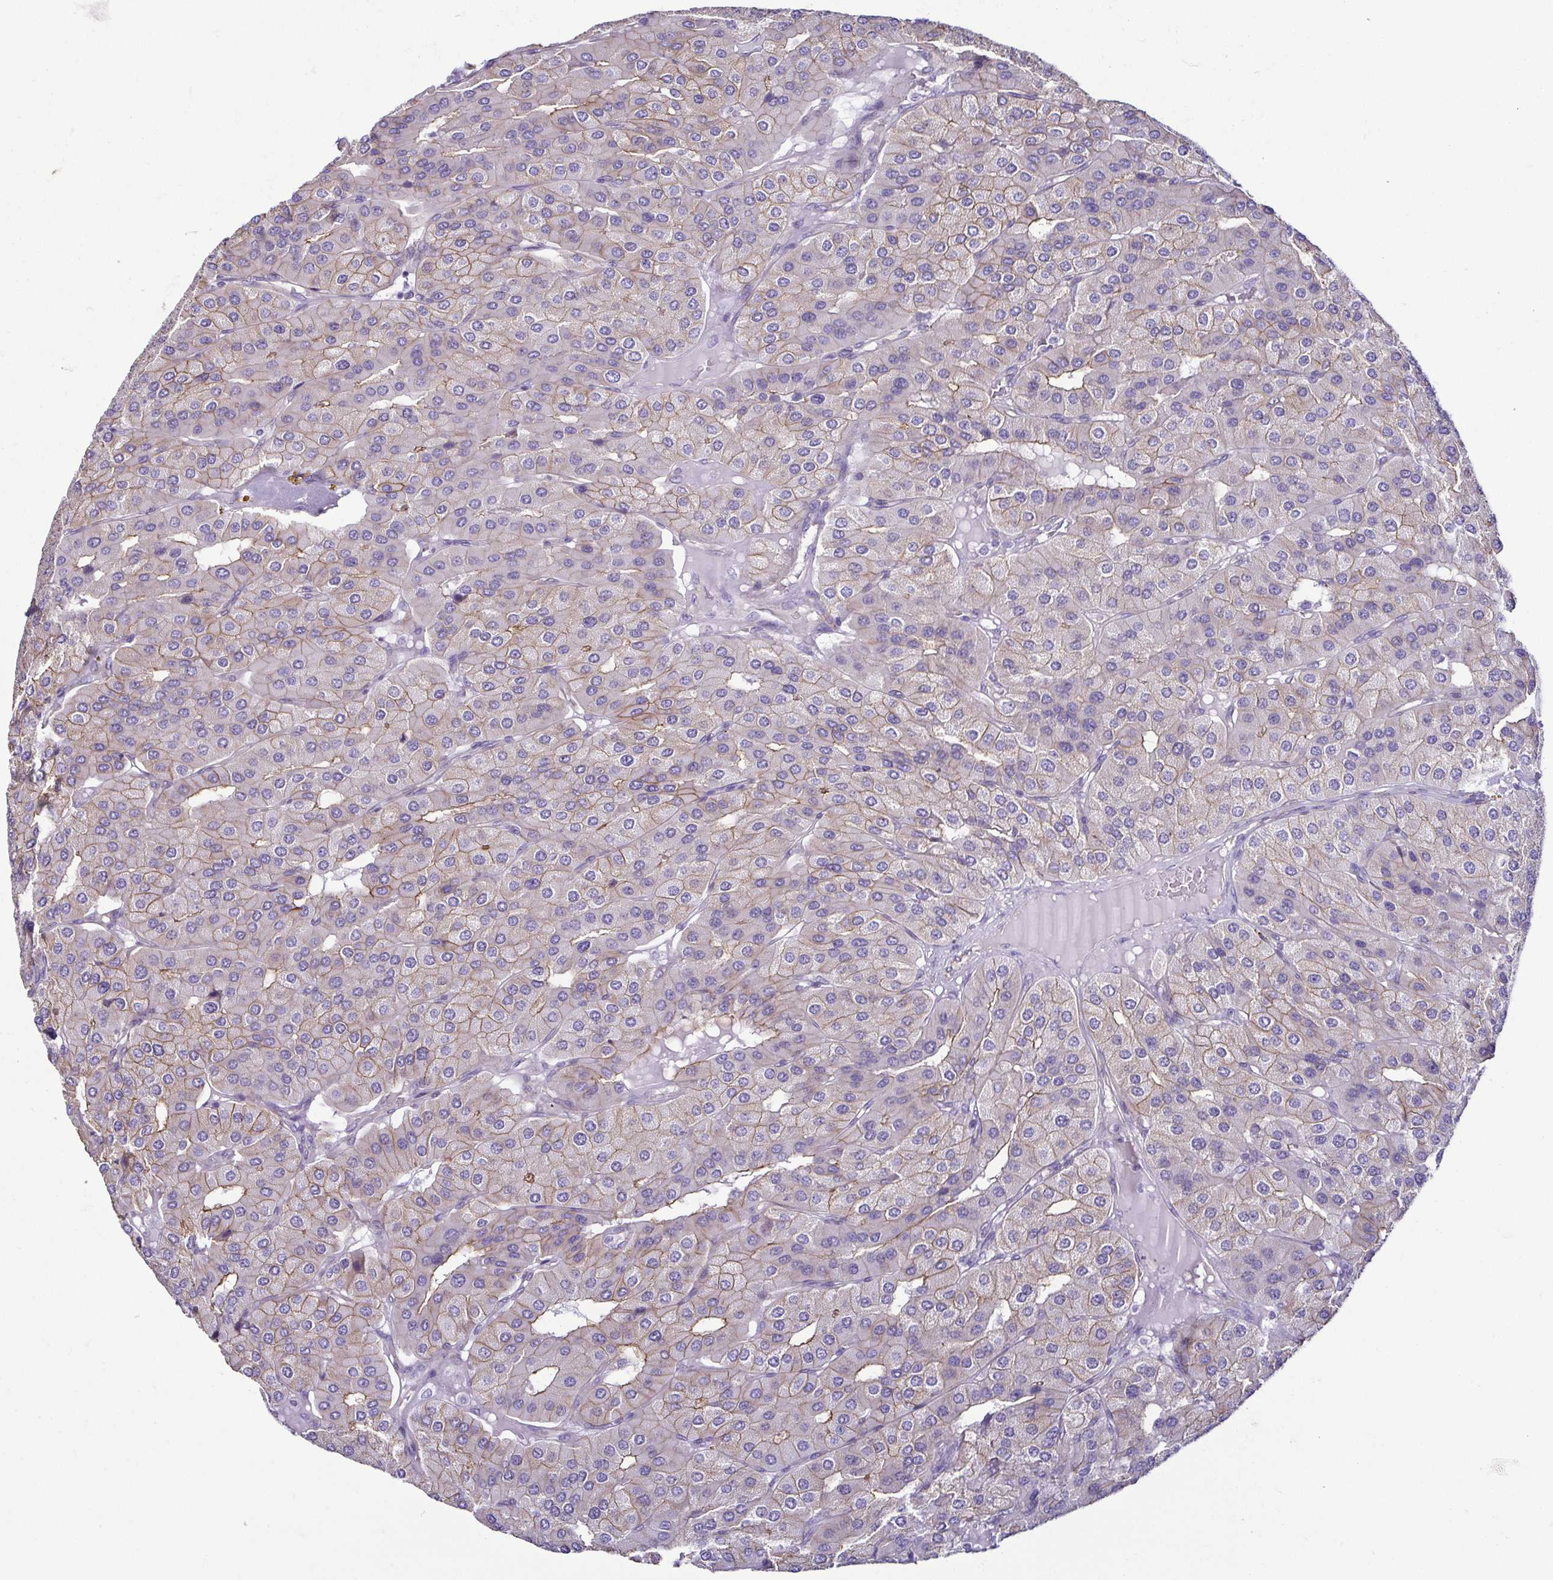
{"staining": {"intensity": "weak", "quantity": "25%-75%", "location": "cytoplasmic/membranous"}, "tissue": "parathyroid gland", "cell_type": "Glandular cells", "image_type": "normal", "snomed": [{"axis": "morphology", "description": "Normal tissue, NOS"}, {"axis": "morphology", "description": "Adenoma, NOS"}, {"axis": "topography", "description": "Parathyroid gland"}], "caption": "Normal parathyroid gland was stained to show a protein in brown. There is low levels of weak cytoplasmic/membranous positivity in approximately 25%-75% of glandular cells. The protein of interest is stained brown, and the nuclei are stained in blue (DAB (3,3'-diaminobenzidine) IHC with brightfield microscopy, high magnification).", "gene": "CASP14", "patient": {"sex": "female", "age": 86}}